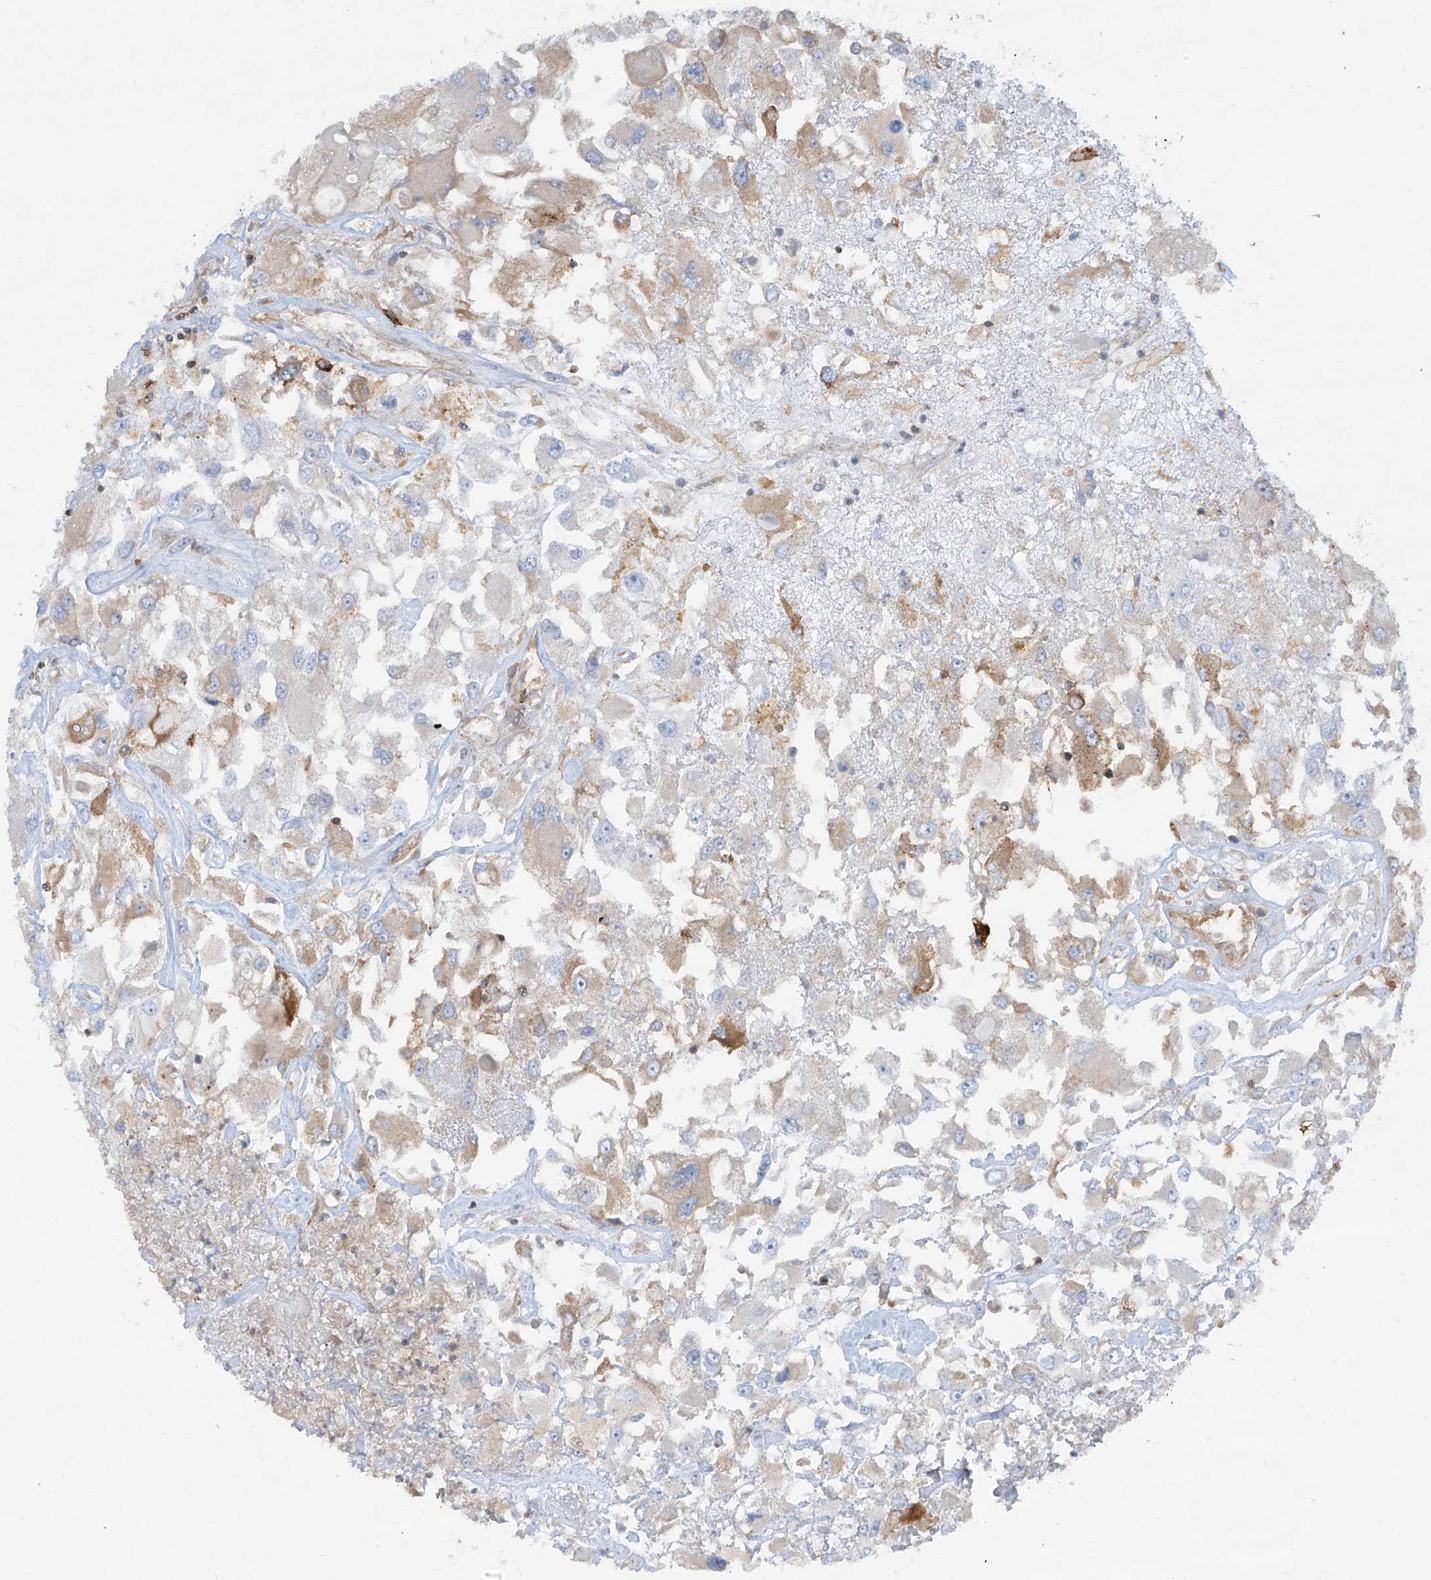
{"staining": {"intensity": "moderate", "quantity": "<25%", "location": "cytoplasmic/membranous"}, "tissue": "renal cancer", "cell_type": "Tumor cells", "image_type": "cancer", "snomed": [{"axis": "morphology", "description": "Adenocarcinoma, NOS"}, {"axis": "topography", "description": "Kidney"}], "caption": "The image exhibits a brown stain indicating the presence of a protein in the cytoplasmic/membranous of tumor cells in renal cancer (adenocarcinoma). (Stains: DAB in brown, nuclei in blue, Microscopy: brightfield microscopy at high magnification).", "gene": "HLA-E", "patient": {"sex": "female", "age": 52}}